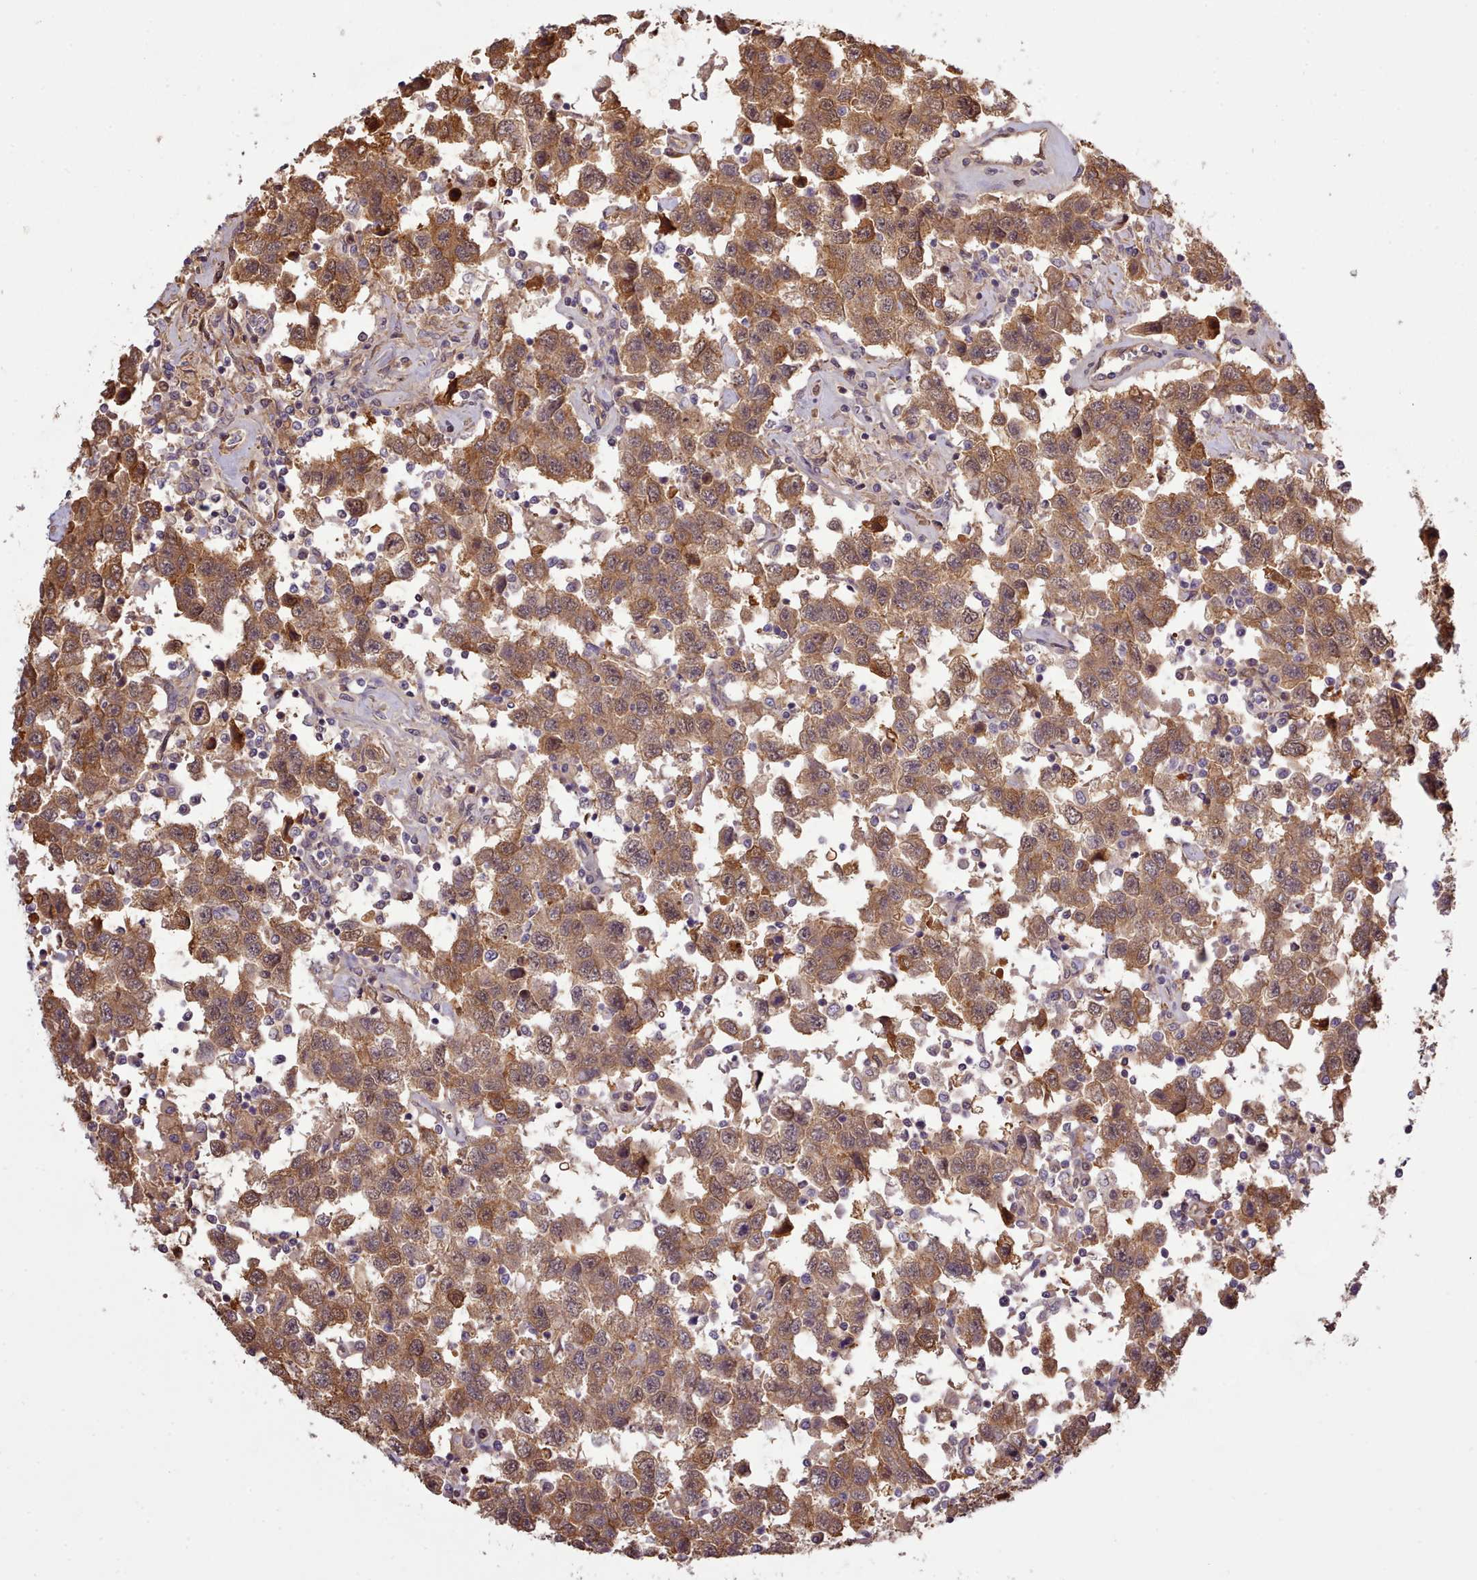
{"staining": {"intensity": "moderate", "quantity": ">75%", "location": "cytoplasmic/membranous,nuclear"}, "tissue": "testis cancer", "cell_type": "Tumor cells", "image_type": "cancer", "snomed": [{"axis": "morphology", "description": "Seminoma, NOS"}, {"axis": "topography", "description": "Testis"}], "caption": "Approximately >75% of tumor cells in testis cancer (seminoma) show moderate cytoplasmic/membranous and nuclear protein positivity as visualized by brown immunohistochemical staining.", "gene": "ARL17A", "patient": {"sex": "male", "age": 41}}